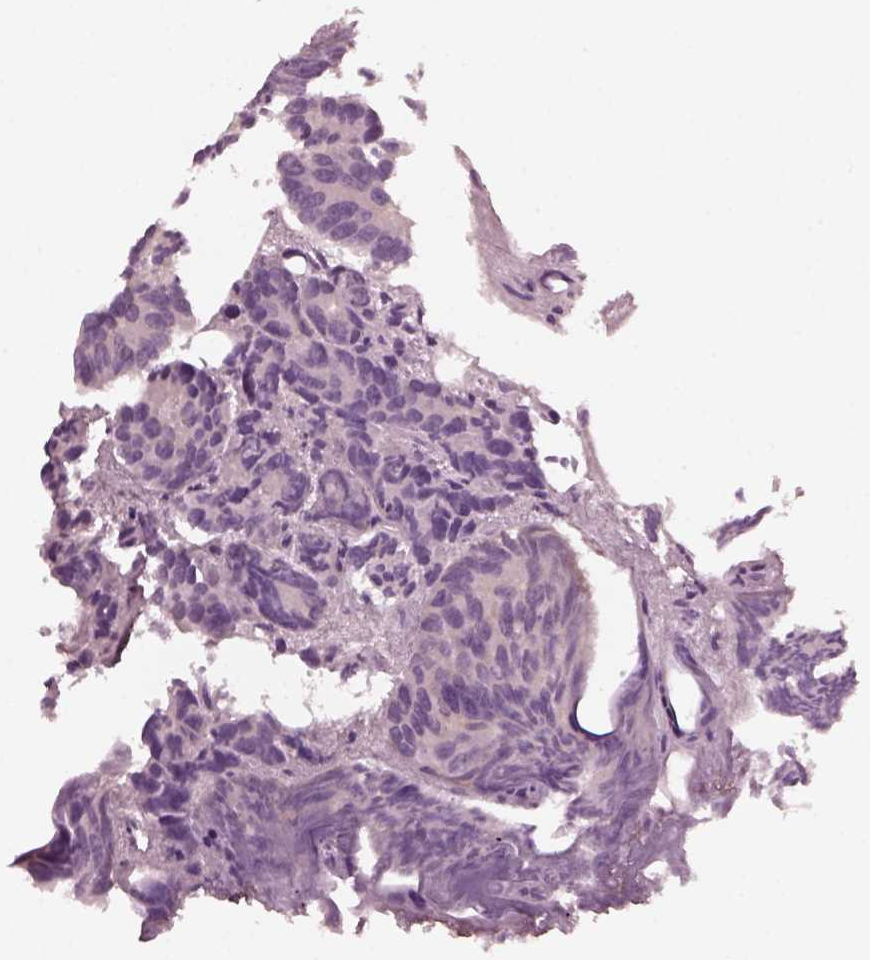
{"staining": {"intensity": "negative", "quantity": "none", "location": "none"}, "tissue": "prostate cancer", "cell_type": "Tumor cells", "image_type": "cancer", "snomed": [{"axis": "morphology", "description": "Adenocarcinoma, High grade"}, {"axis": "topography", "description": "Prostate"}], "caption": "A histopathology image of prostate cancer (high-grade adenocarcinoma) stained for a protein demonstrates no brown staining in tumor cells.", "gene": "SHTN1", "patient": {"sex": "male", "age": 77}}